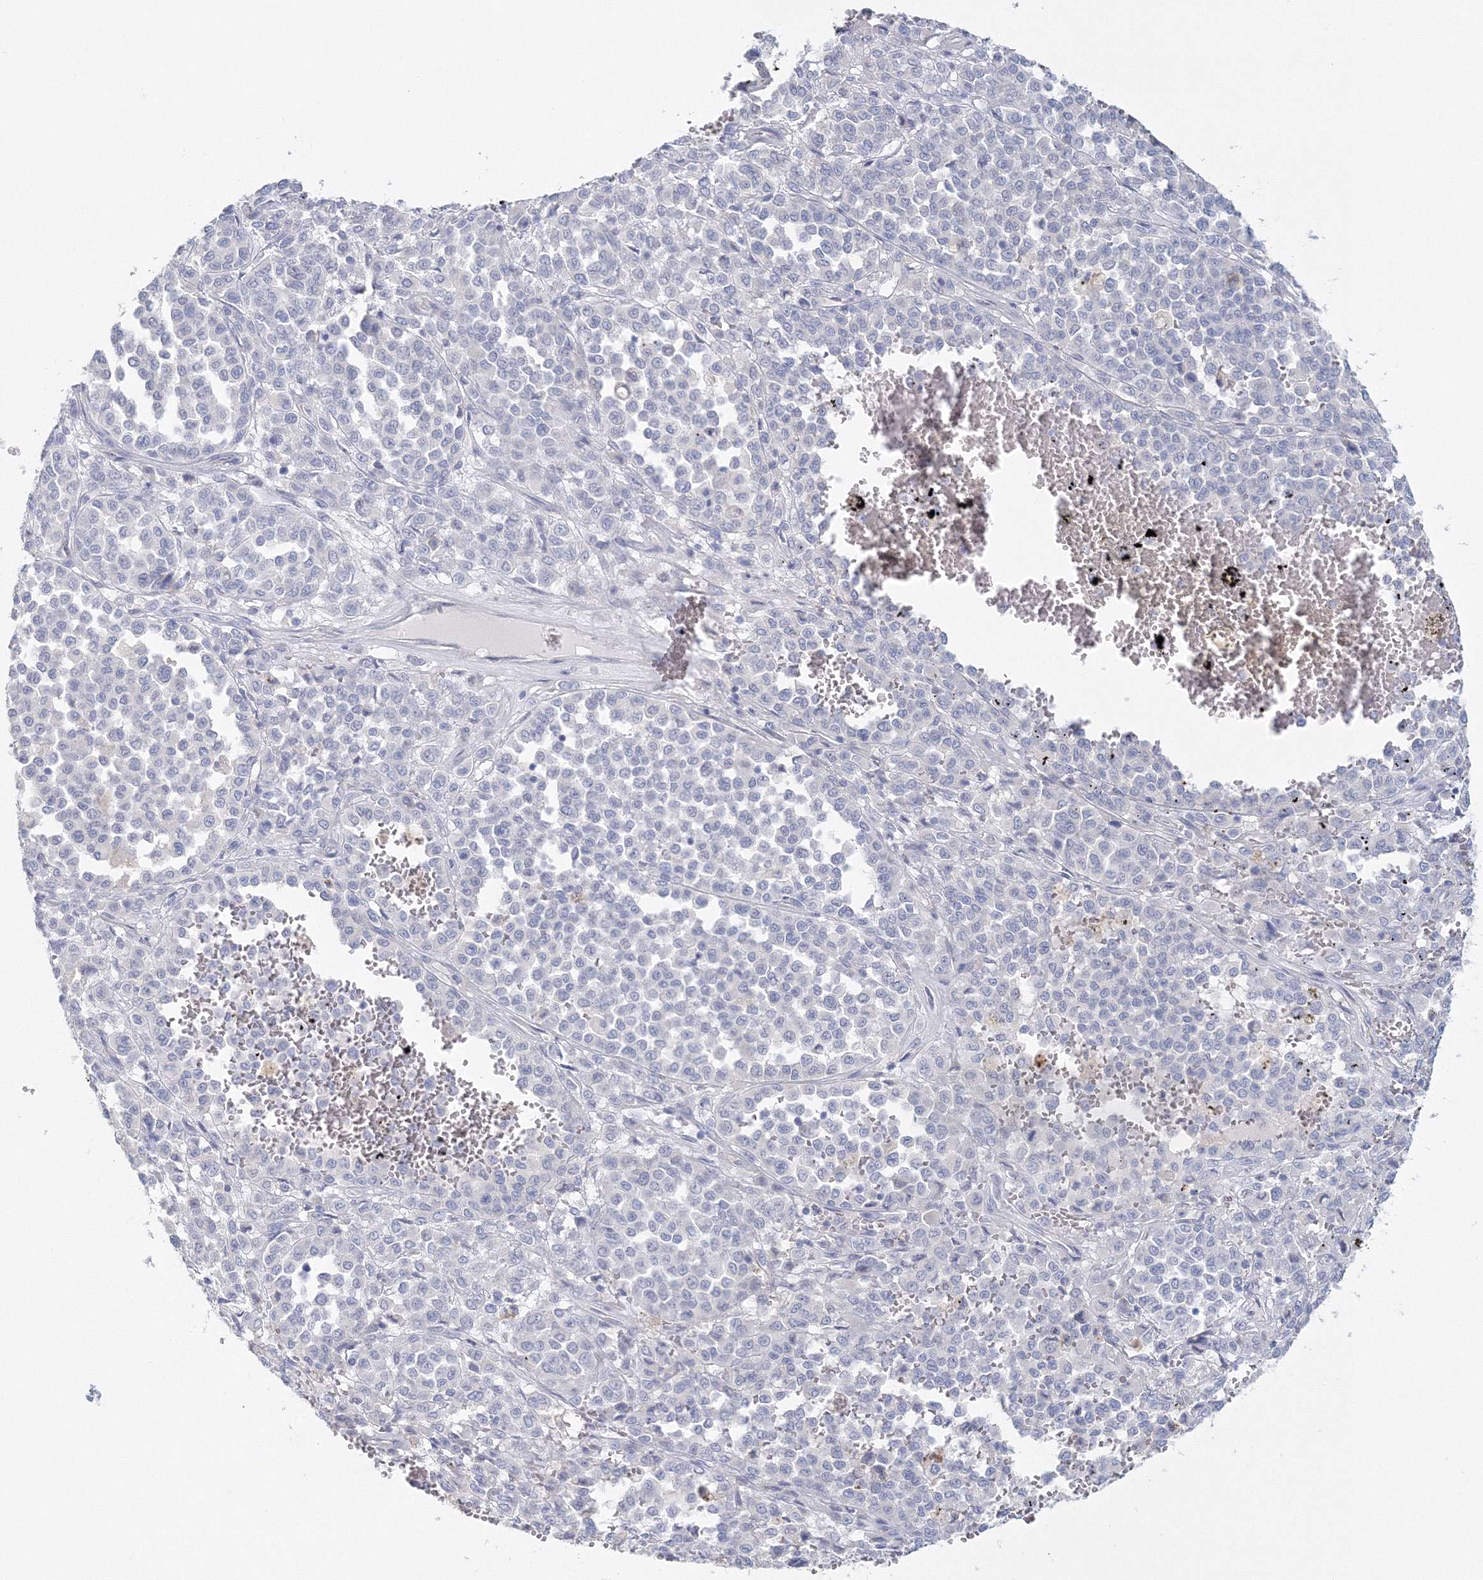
{"staining": {"intensity": "negative", "quantity": "none", "location": "none"}, "tissue": "melanoma", "cell_type": "Tumor cells", "image_type": "cancer", "snomed": [{"axis": "morphology", "description": "Malignant melanoma, Metastatic site"}, {"axis": "topography", "description": "Pancreas"}], "caption": "The image exhibits no staining of tumor cells in malignant melanoma (metastatic site). (DAB IHC, high magnification).", "gene": "VSIG1", "patient": {"sex": "female", "age": 30}}